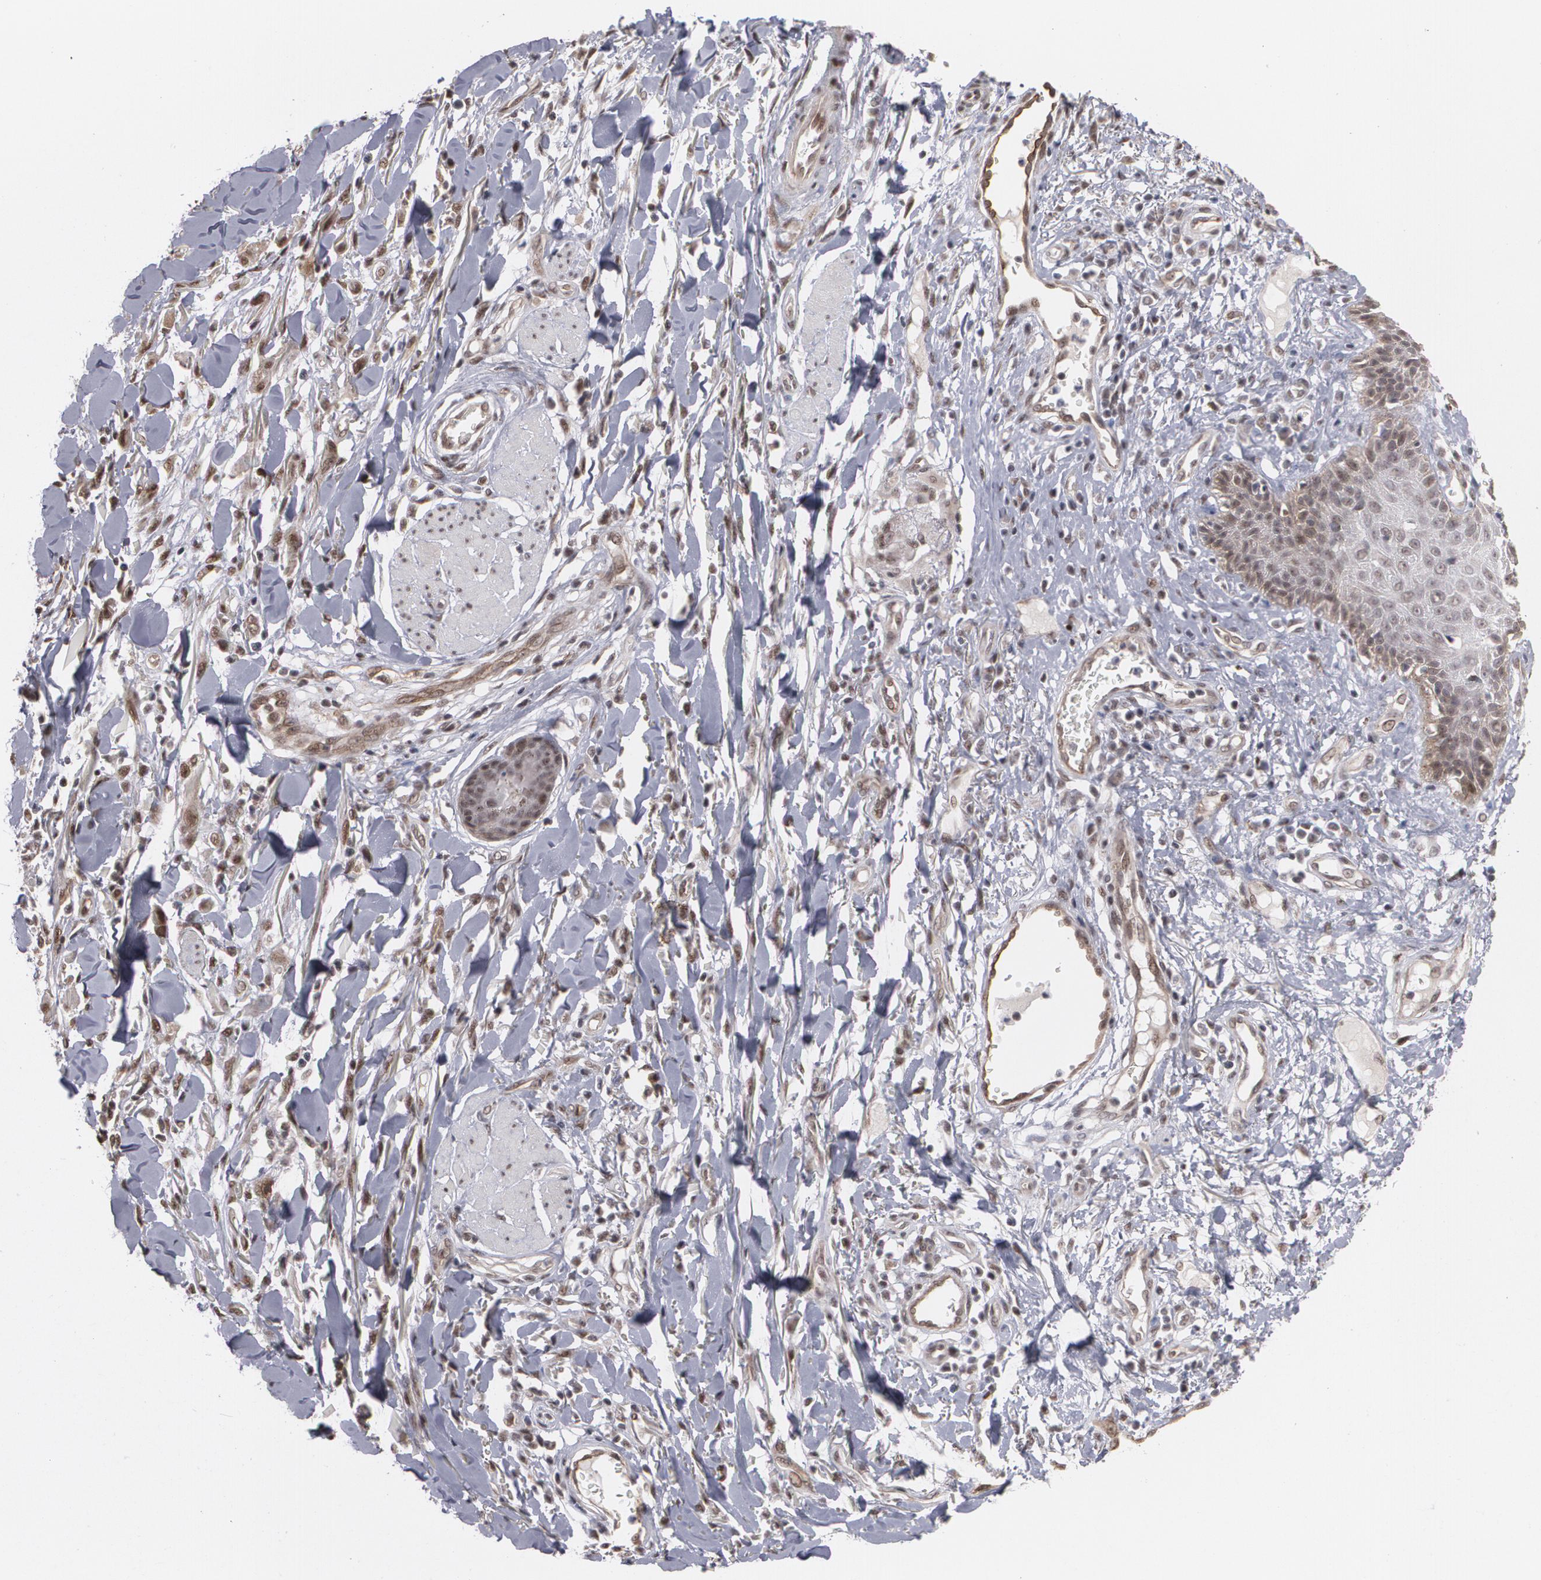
{"staining": {"intensity": "moderate", "quantity": ">75%", "location": "nuclear"}, "tissue": "skin cancer", "cell_type": "Tumor cells", "image_type": "cancer", "snomed": [{"axis": "morphology", "description": "Squamous cell carcinoma, NOS"}, {"axis": "topography", "description": "Skin"}], "caption": "A brown stain shows moderate nuclear staining of a protein in human skin cancer tumor cells. (DAB IHC with brightfield microscopy, high magnification).", "gene": "ZNF75A", "patient": {"sex": "female", "age": 59}}